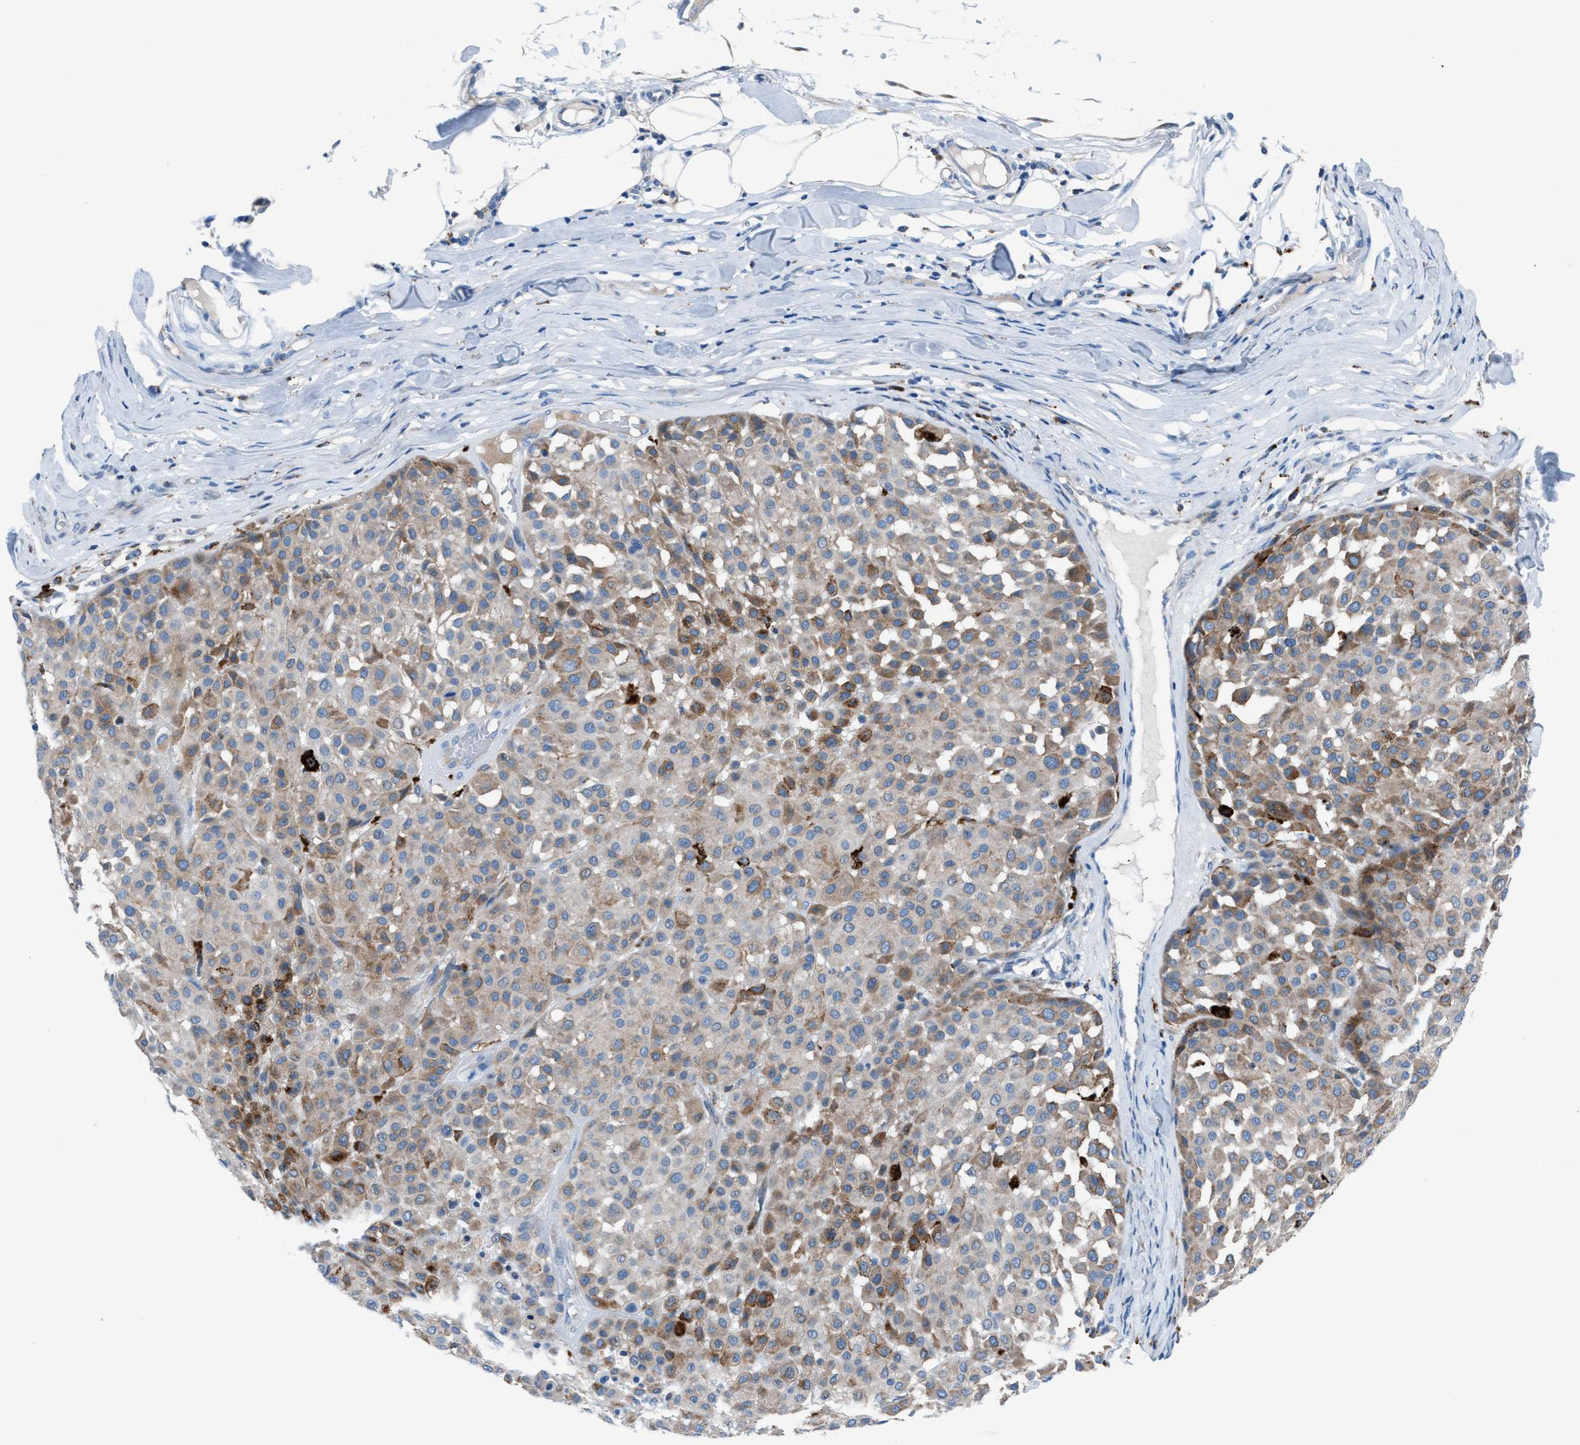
{"staining": {"intensity": "weak", "quantity": "25%-75%", "location": "cytoplasmic/membranous"}, "tissue": "melanoma", "cell_type": "Tumor cells", "image_type": "cancer", "snomed": [{"axis": "morphology", "description": "Malignant melanoma, Metastatic site"}, {"axis": "topography", "description": "Soft tissue"}], "caption": "About 25%-75% of tumor cells in human melanoma reveal weak cytoplasmic/membranous protein positivity as visualized by brown immunohistochemical staining.", "gene": "CD1B", "patient": {"sex": "male", "age": 41}}